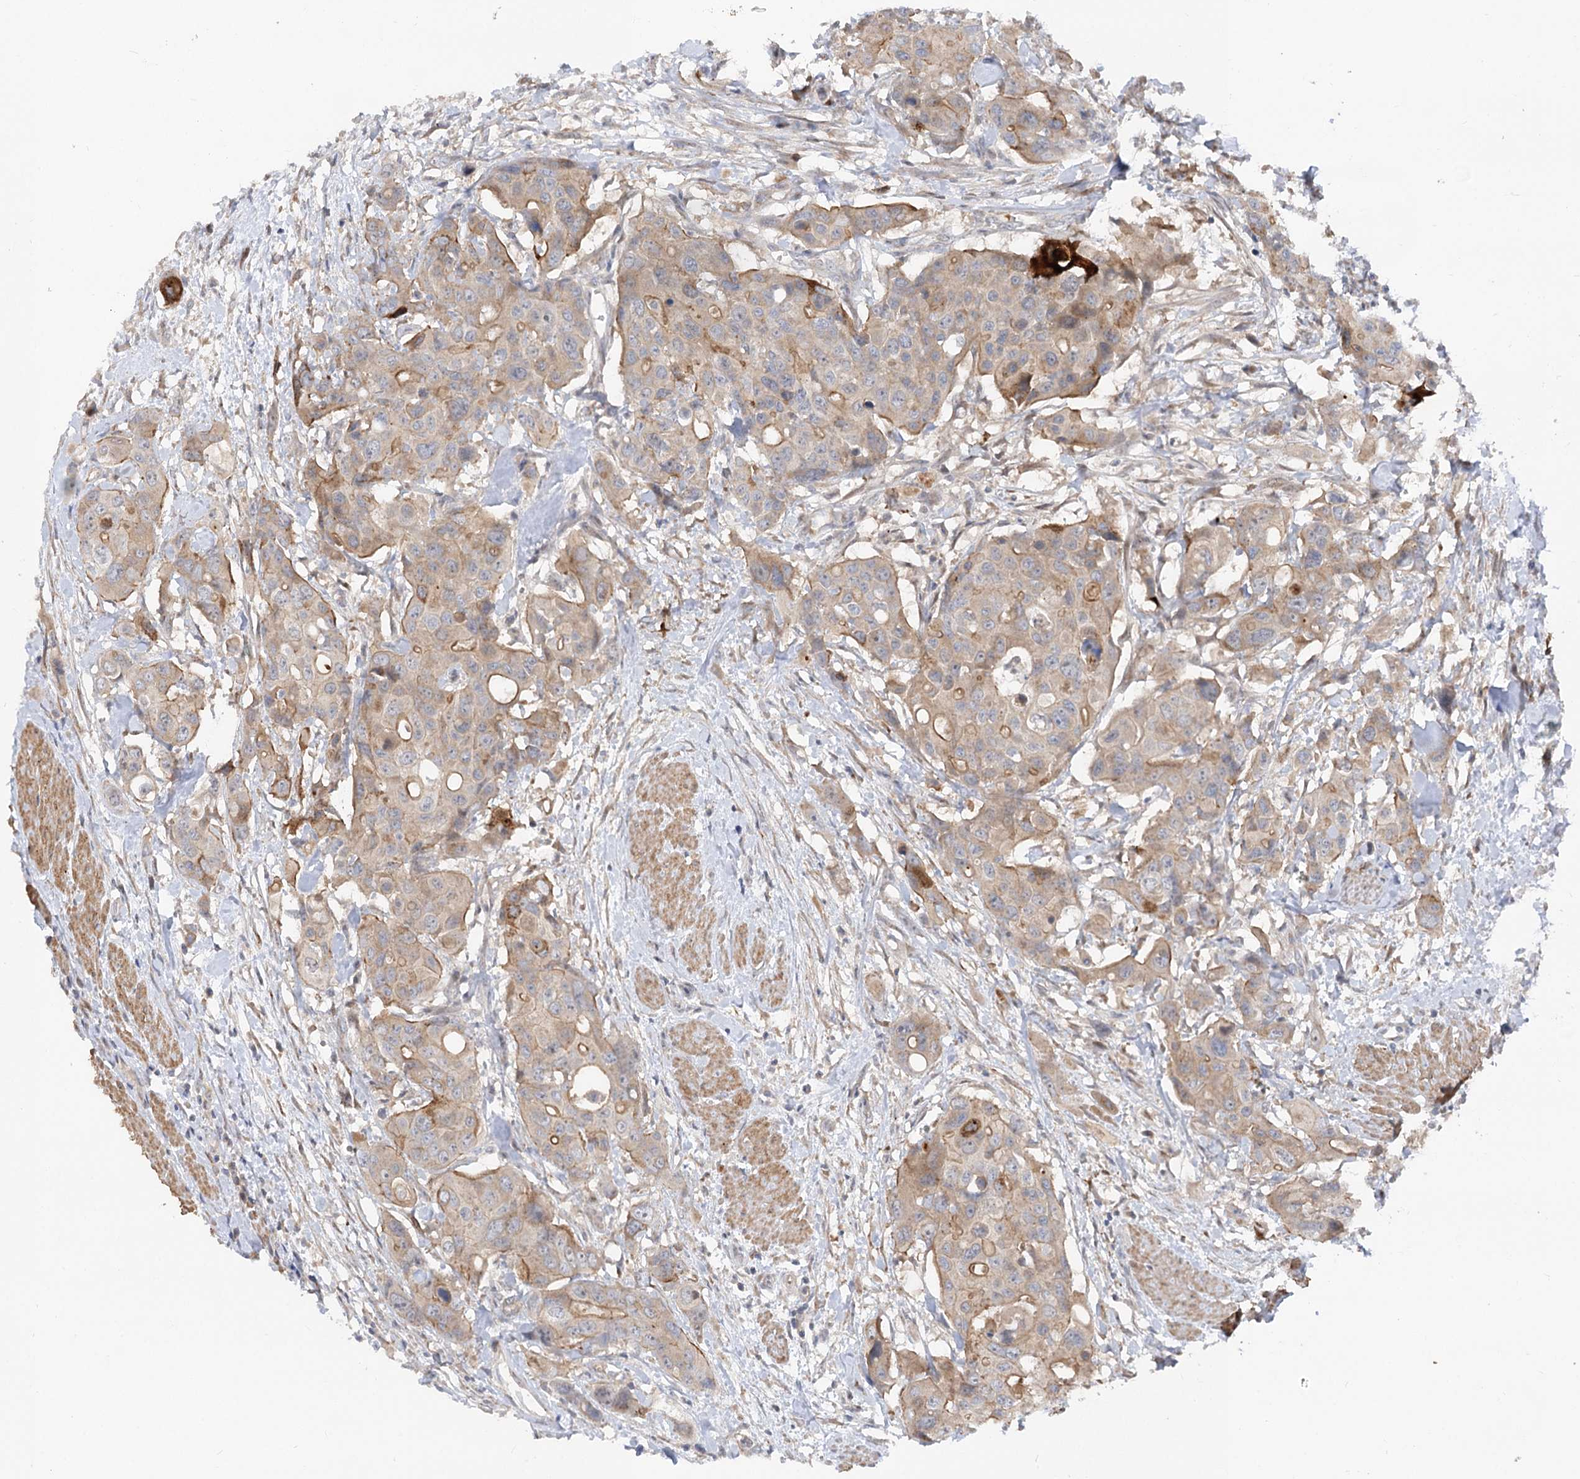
{"staining": {"intensity": "moderate", "quantity": ">75%", "location": "cytoplasmic/membranous"}, "tissue": "colorectal cancer", "cell_type": "Tumor cells", "image_type": "cancer", "snomed": [{"axis": "morphology", "description": "Adenocarcinoma, NOS"}, {"axis": "topography", "description": "Colon"}], "caption": "The image shows staining of colorectal cancer, revealing moderate cytoplasmic/membranous protein staining (brown color) within tumor cells. (DAB = brown stain, brightfield microscopy at high magnification).", "gene": "FGF19", "patient": {"sex": "male", "age": 77}}